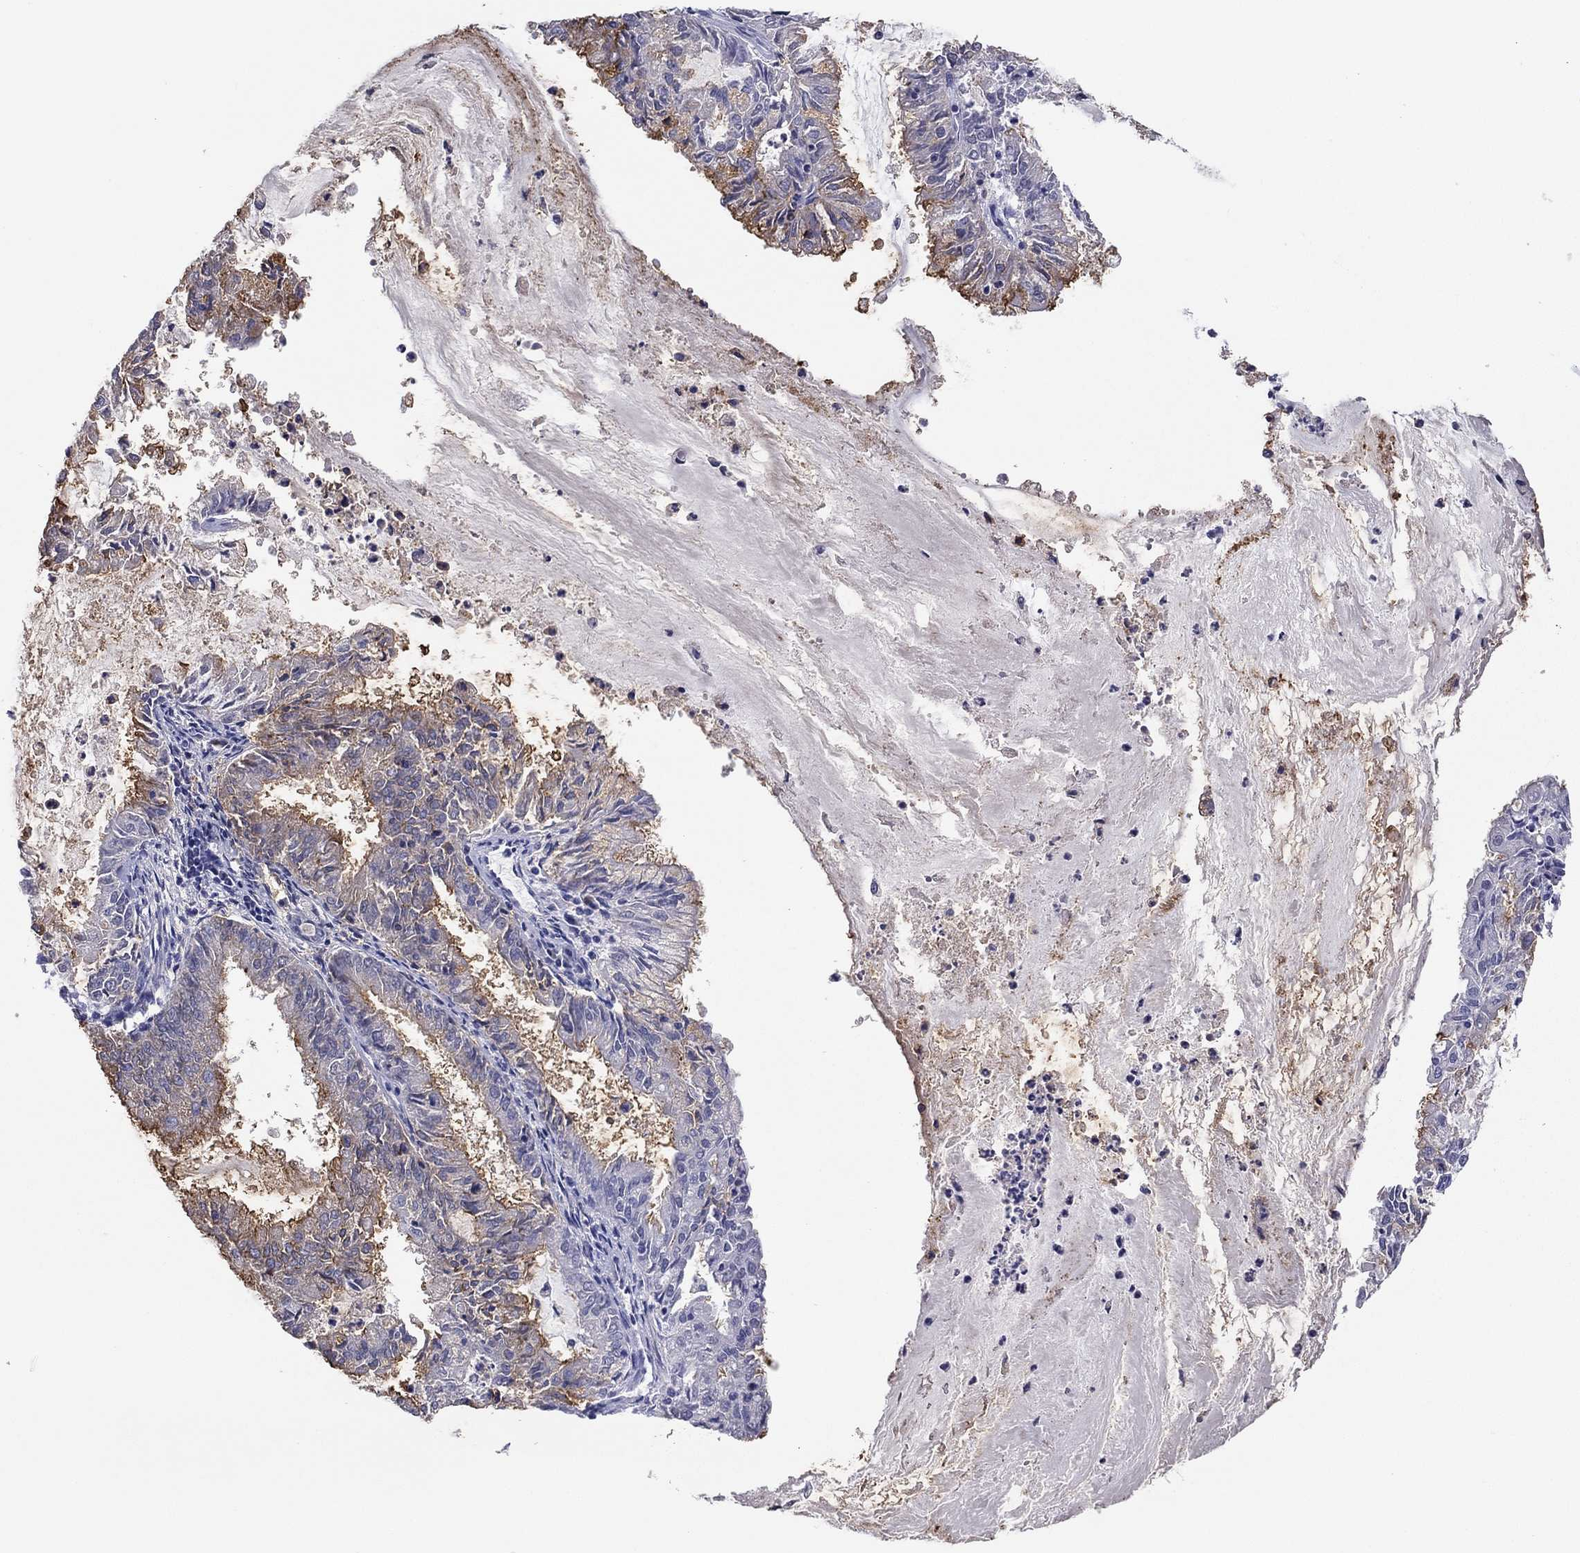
{"staining": {"intensity": "strong", "quantity": "<25%", "location": "cytoplasmic/membranous"}, "tissue": "endometrial cancer", "cell_type": "Tumor cells", "image_type": "cancer", "snomed": [{"axis": "morphology", "description": "Adenocarcinoma, NOS"}, {"axis": "topography", "description": "Endometrium"}], "caption": "Protein expression analysis of endometrial cancer displays strong cytoplasmic/membranous staining in approximately <25% of tumor cells. Nuclei are stained in blue.", "gene": "ERICH3", "patient": {"sex": "female", "age": 57}}